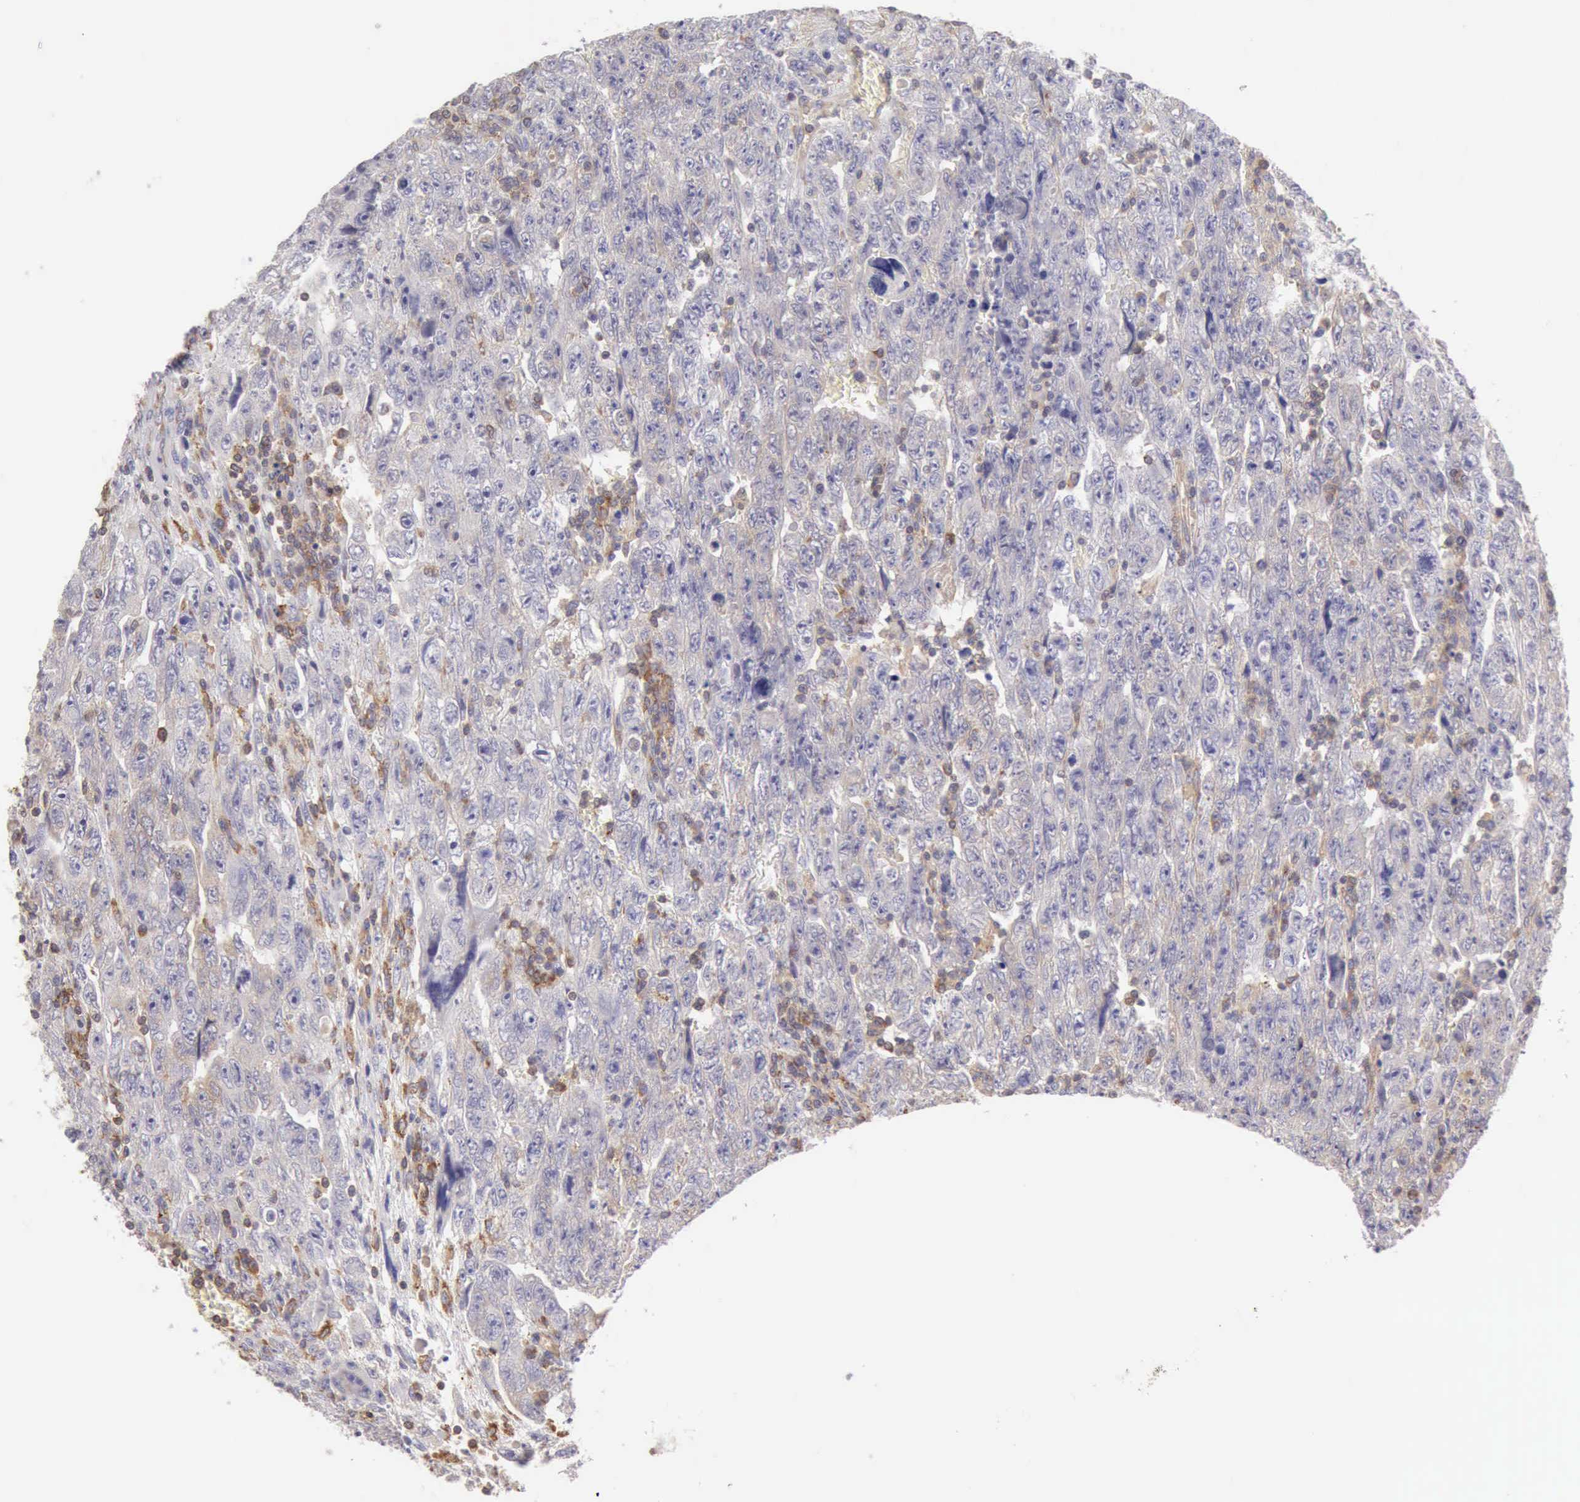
{"staining": {"intensity": "negative", "quantity": "none", "location": "none"}, "tissue": "testis cancer", "cell_type": "Tumor cells", "image_type": "cancer", "snomed": [{"axis": "morphology", "description": "Carcinoma, Embryonal, NOS"}, {"axis": "topography", "description": "Testis"}], "caption": "This is an IHC image of testis cancer. There is no staining in tumor cells.", "gene": "ARHGAP4", "patient": {"sex": "male", "age": 28}}